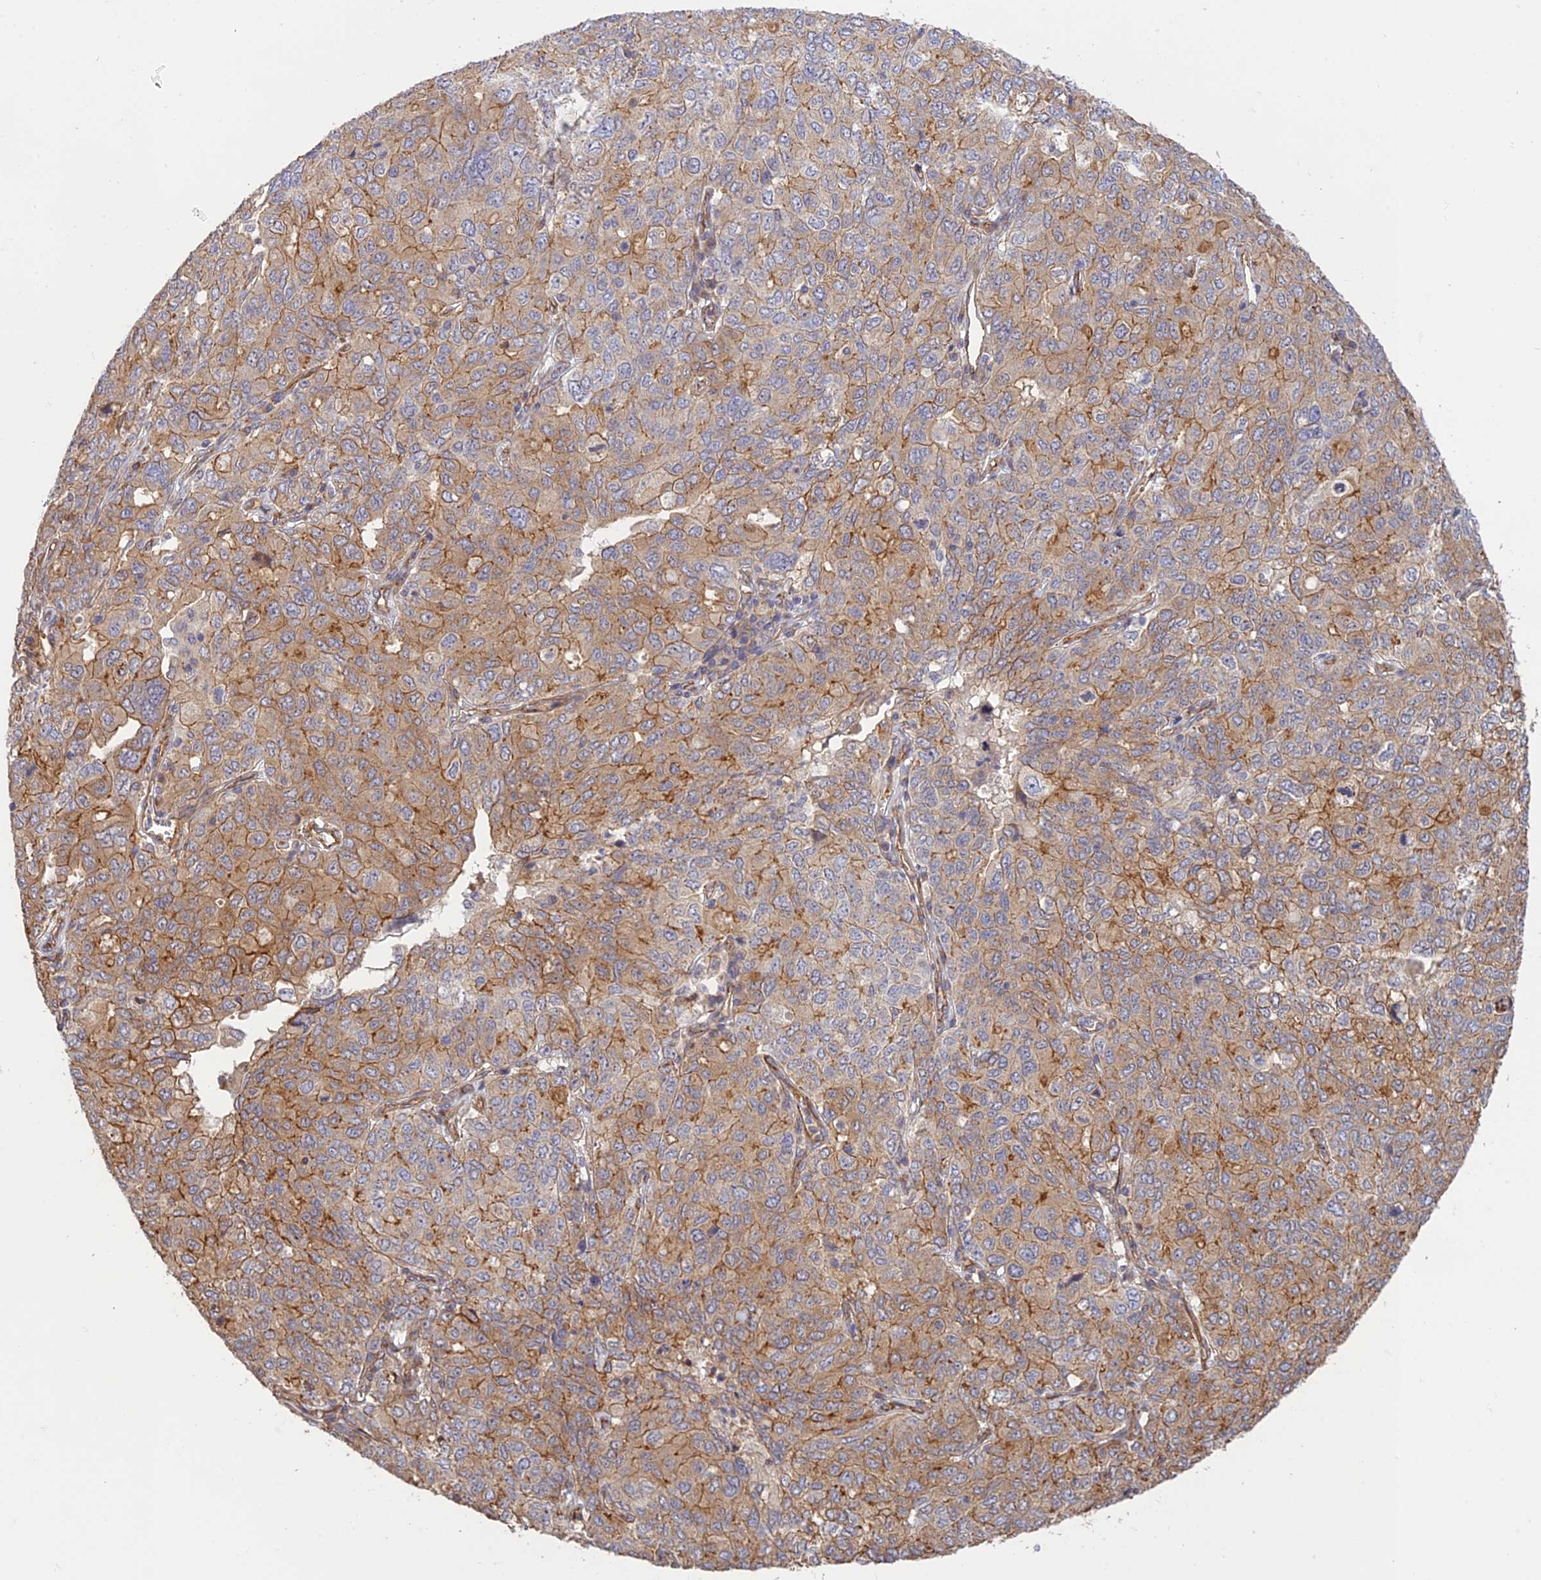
{"staining": {"intensity": "moderate", "quantity": ">75%", "location": "cytoplasmic/membranous"}, "tissue": "ovarian cancer", "cell_type": "Tumor cells", "image_type": "cancer", "snomed": [{"axis": "morphology", "description": "Carcinoma, endometroid"}, {"axis": "topography", "description": "Ovary"}], "caption": "Human ovarian cancer (endometroid carcinoma) stained with a protein marker exhibits moderate staining in tumor cells.", "gene": "HOMER2", "patient": {"sex": "female", "age": 62}}